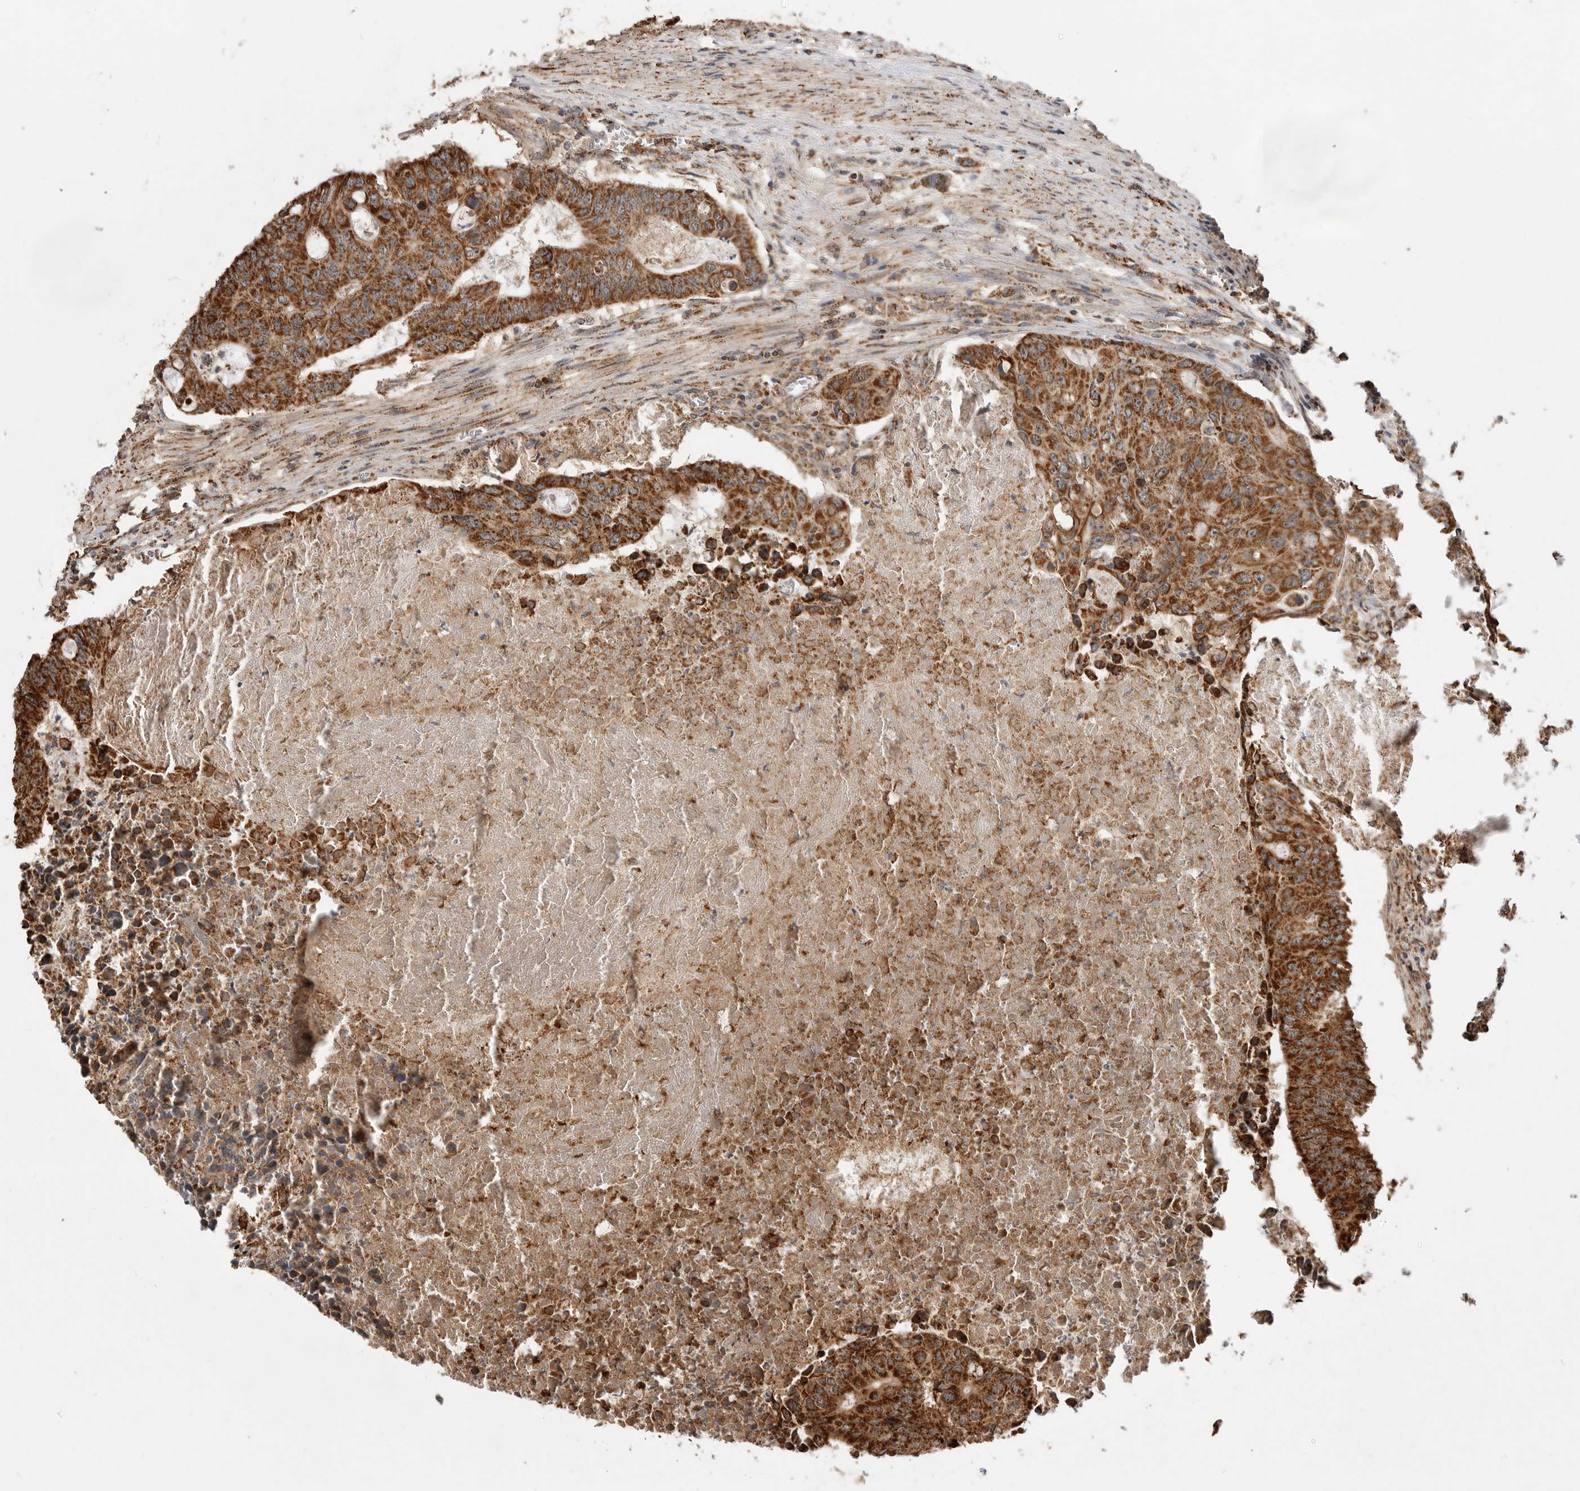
{"staining": {"intensity": "strong", "quantity": ">75%", "location": "cytoplasmic/membranous"}, "tissue": "colorectal cancer", "cell_type": "Tumor cells", "image_type": "cancer", "snomed": [{"axis": "morphology", "description": "Adenocarcinoma, NOS"}, {"axis": "topography", "description": "Colon"}], "caption": "Protein expression analysis of colorectal cancer displays strong cytoplasmic/membranous expression in about >75% of tumor cells.", "gene": "GCNT2", "patient": {"sex": "male", "age": 87}}